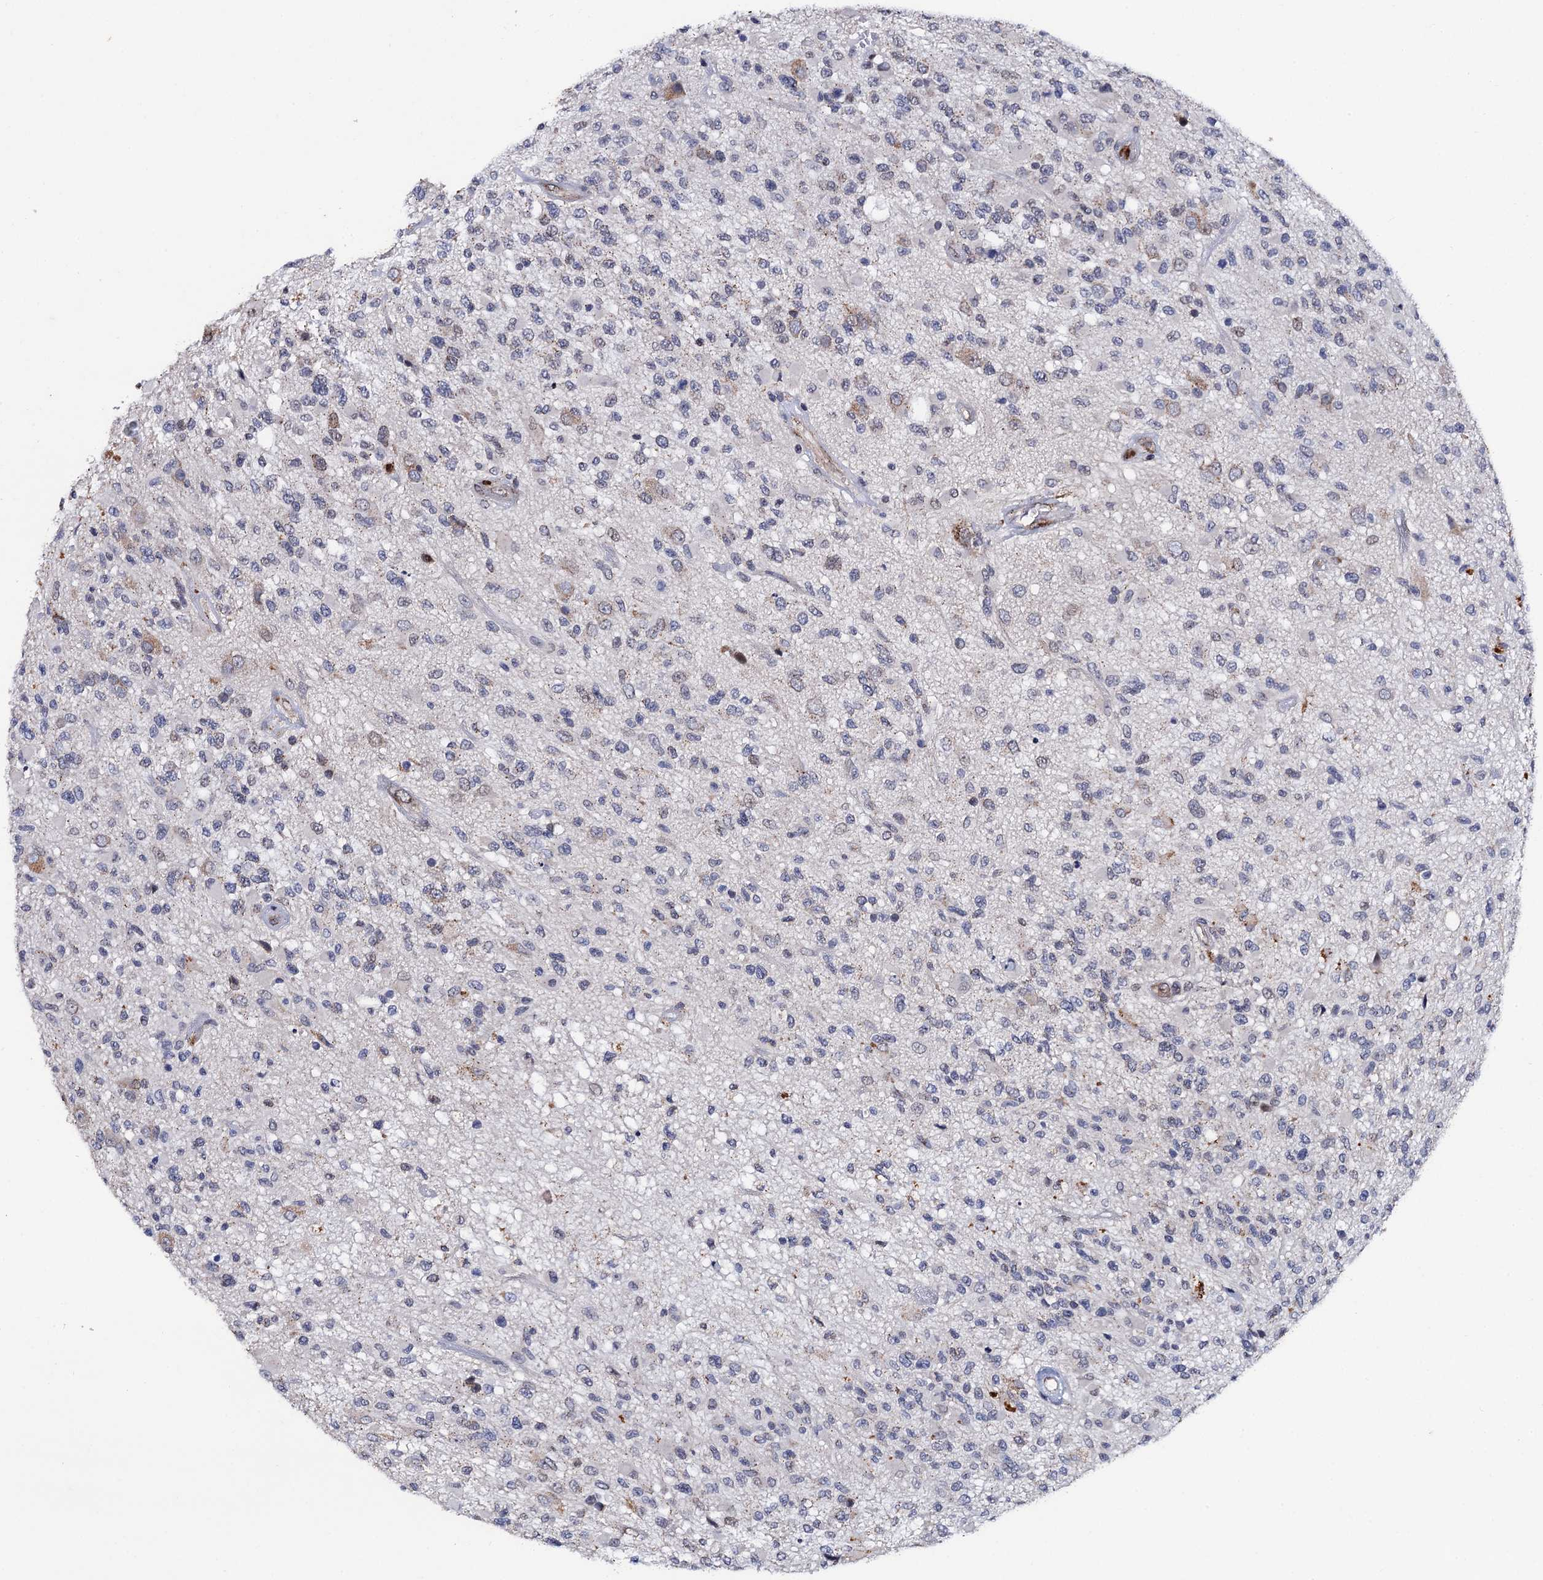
{"staining": {"intensity": "negative", "quantity": "none", "location": "none"}, "tissue": "glioma", "cell_type": "Tumor cells", "image_type": "cancer", "snomed": [{"axis": "morphology", "description": "Glioma, malignant, High grade"}, {"axis": "morphology", "description": "Glioblastoma, NOS"}, {"axis": "topography", "description": "Brain"}], "caption": "This is an immunohistochemistry (IHC) photomicrograph of human glioma. There is no positivity in tumor cells.", "gene": "THAP2", "patient": {"sex": "male", "age": 60}}